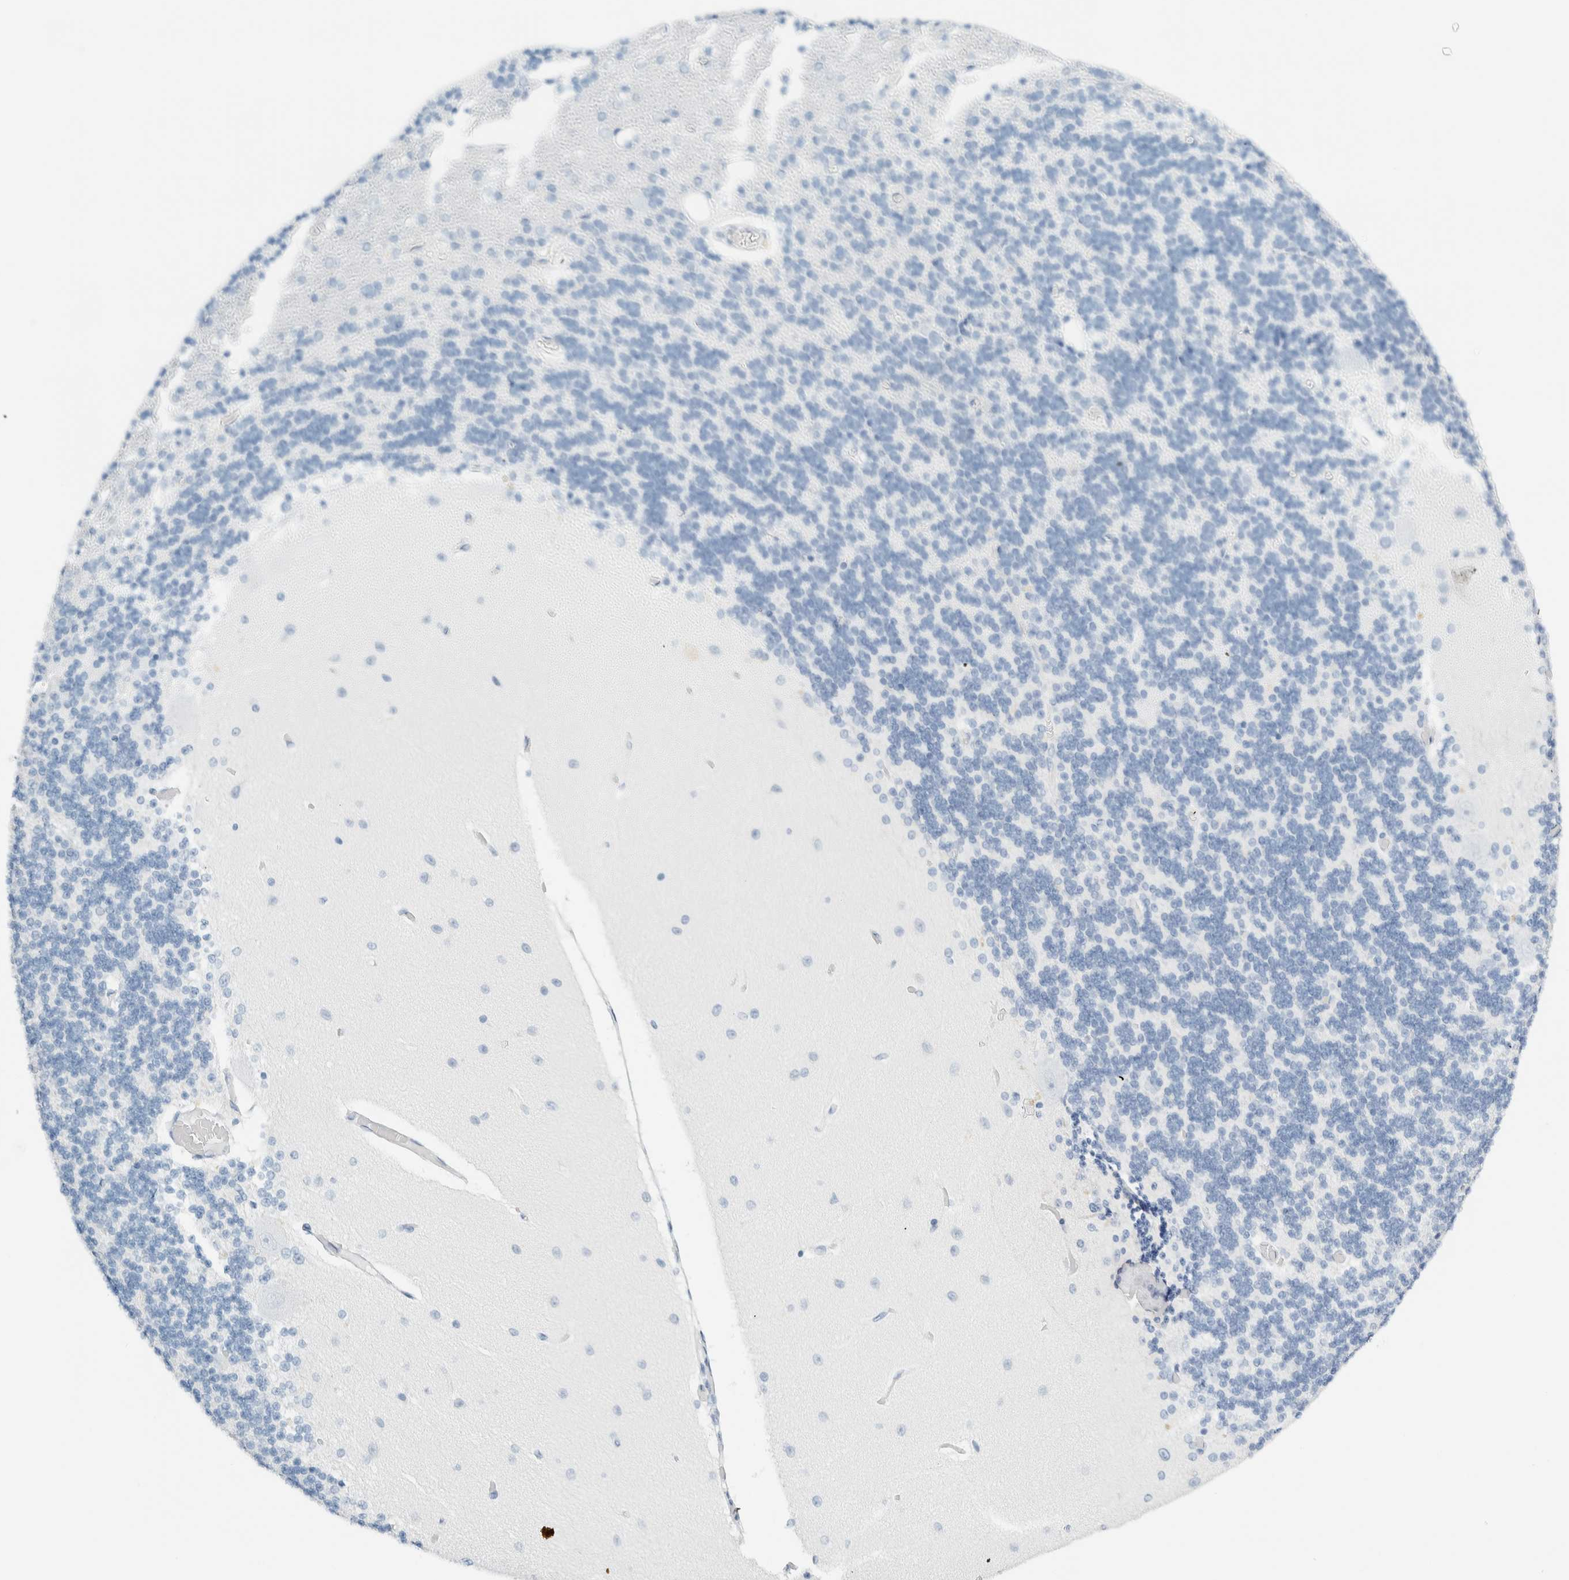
{"staining": {"intensity": "negative", "quantity": "none", "location": "none"}, "tissue": "cerebellum", "cell_type": "Cells in granular layer", "image_type": "normal", "snomed": [{"axis": "morphology", "description": "Normal tissue, NOS"}, {"axis": "topography", "description": "Cerebellum"}], "caption": "Cells in granular layer are negative for brown protein staining in benign cerebellum. (DAB (3,3'-diaminobenzidine) IHC visualized using brightfield microscopy, high magnification).", "gene": "ARHGAP27", "patient": {"sex": "female", "age": 54}}